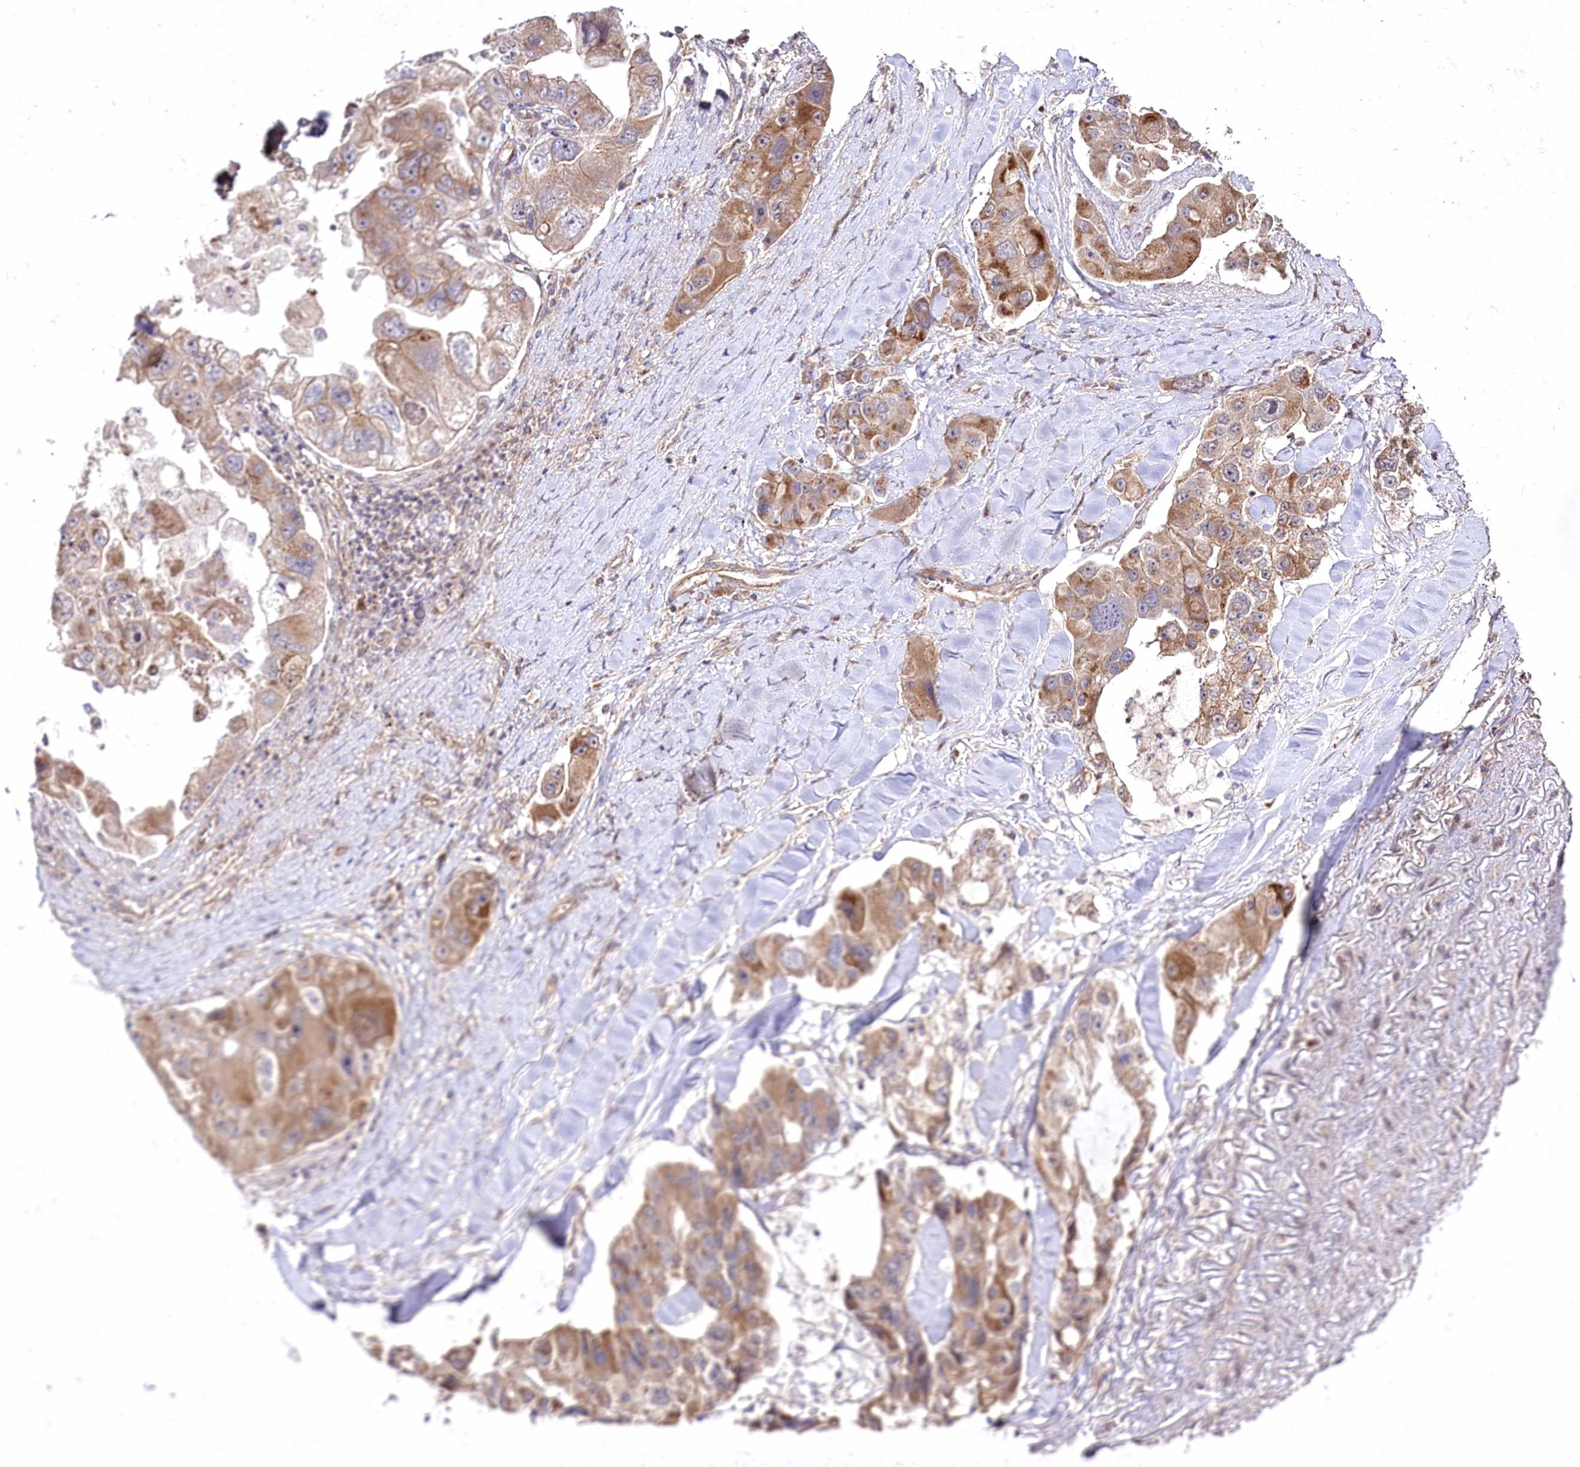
{"staining": {"intensity": "moderate", "quantity": ">75%", "location": "cytoplasmic/membranous"}, "tissue": "lung cancer", "cell_type": "Tumor cells", "image_type": "cancer", "snomed": [{"axis": "morphology", "description": "Adenocarcinoma, NOS"}, {"axis": "topography", "description": "Lung"}], "caption": "Lung cancer (adenocarcinoma) stained with DAB immunohistochemistry (IHC) demonstrates medium levels of moderate cytoplasmic/membranous expression in about >75% of tumor cells. The protein of interest is shown in brown color, while the nuclei are stained blue.", "gene": "REXO2", "patient": {"sex": "female", "age": 54}}